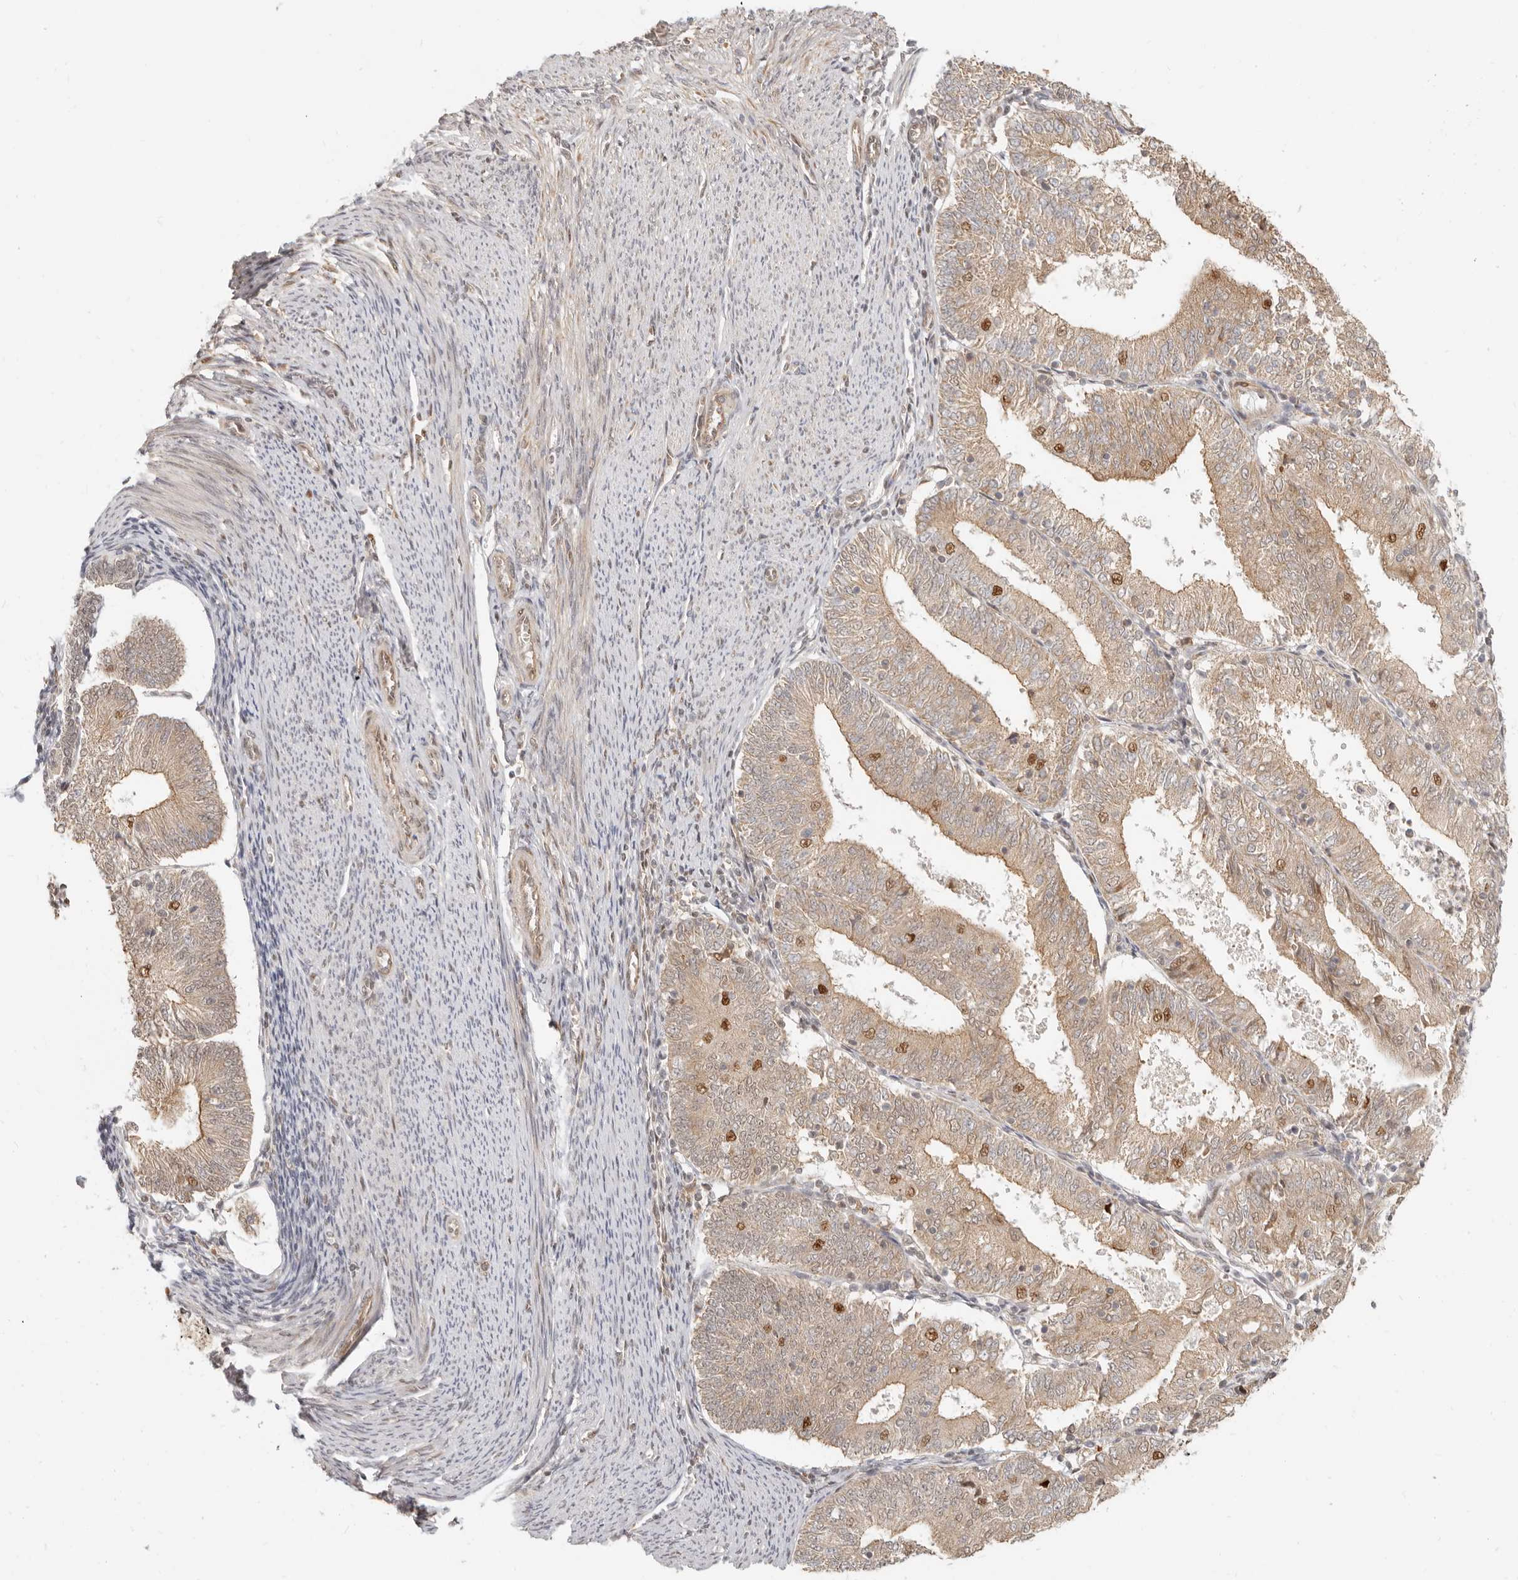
{"staining": {"intensity": "moderate", "quantity": "<25%", "location": "cytoplasmic/membranous,nuclear"}, "tissue": "endometrial cancer", "cell_type": "Tumor cells", "image_type": "cancer", "snomed": [{"axis": "morphology", "description": "Adenocarcinoma, NOS"}, {"axis": "topography", "description": "Endometrium"}], "caption": "Protein expression analysis of human endometrial cancer reveals moderate cytoplasmic/membranous and nuclear staining in approximately <25% of tumor cells. The staining was performed using DAB (3,3'-diaminobenzidine) to visualize the protein expression in brown, while the nuclei were stained in blue with hematoxylin (Magnification: 20x).", "gene": "TUFT1", "patient": {"sex": "female", "age": 57}}